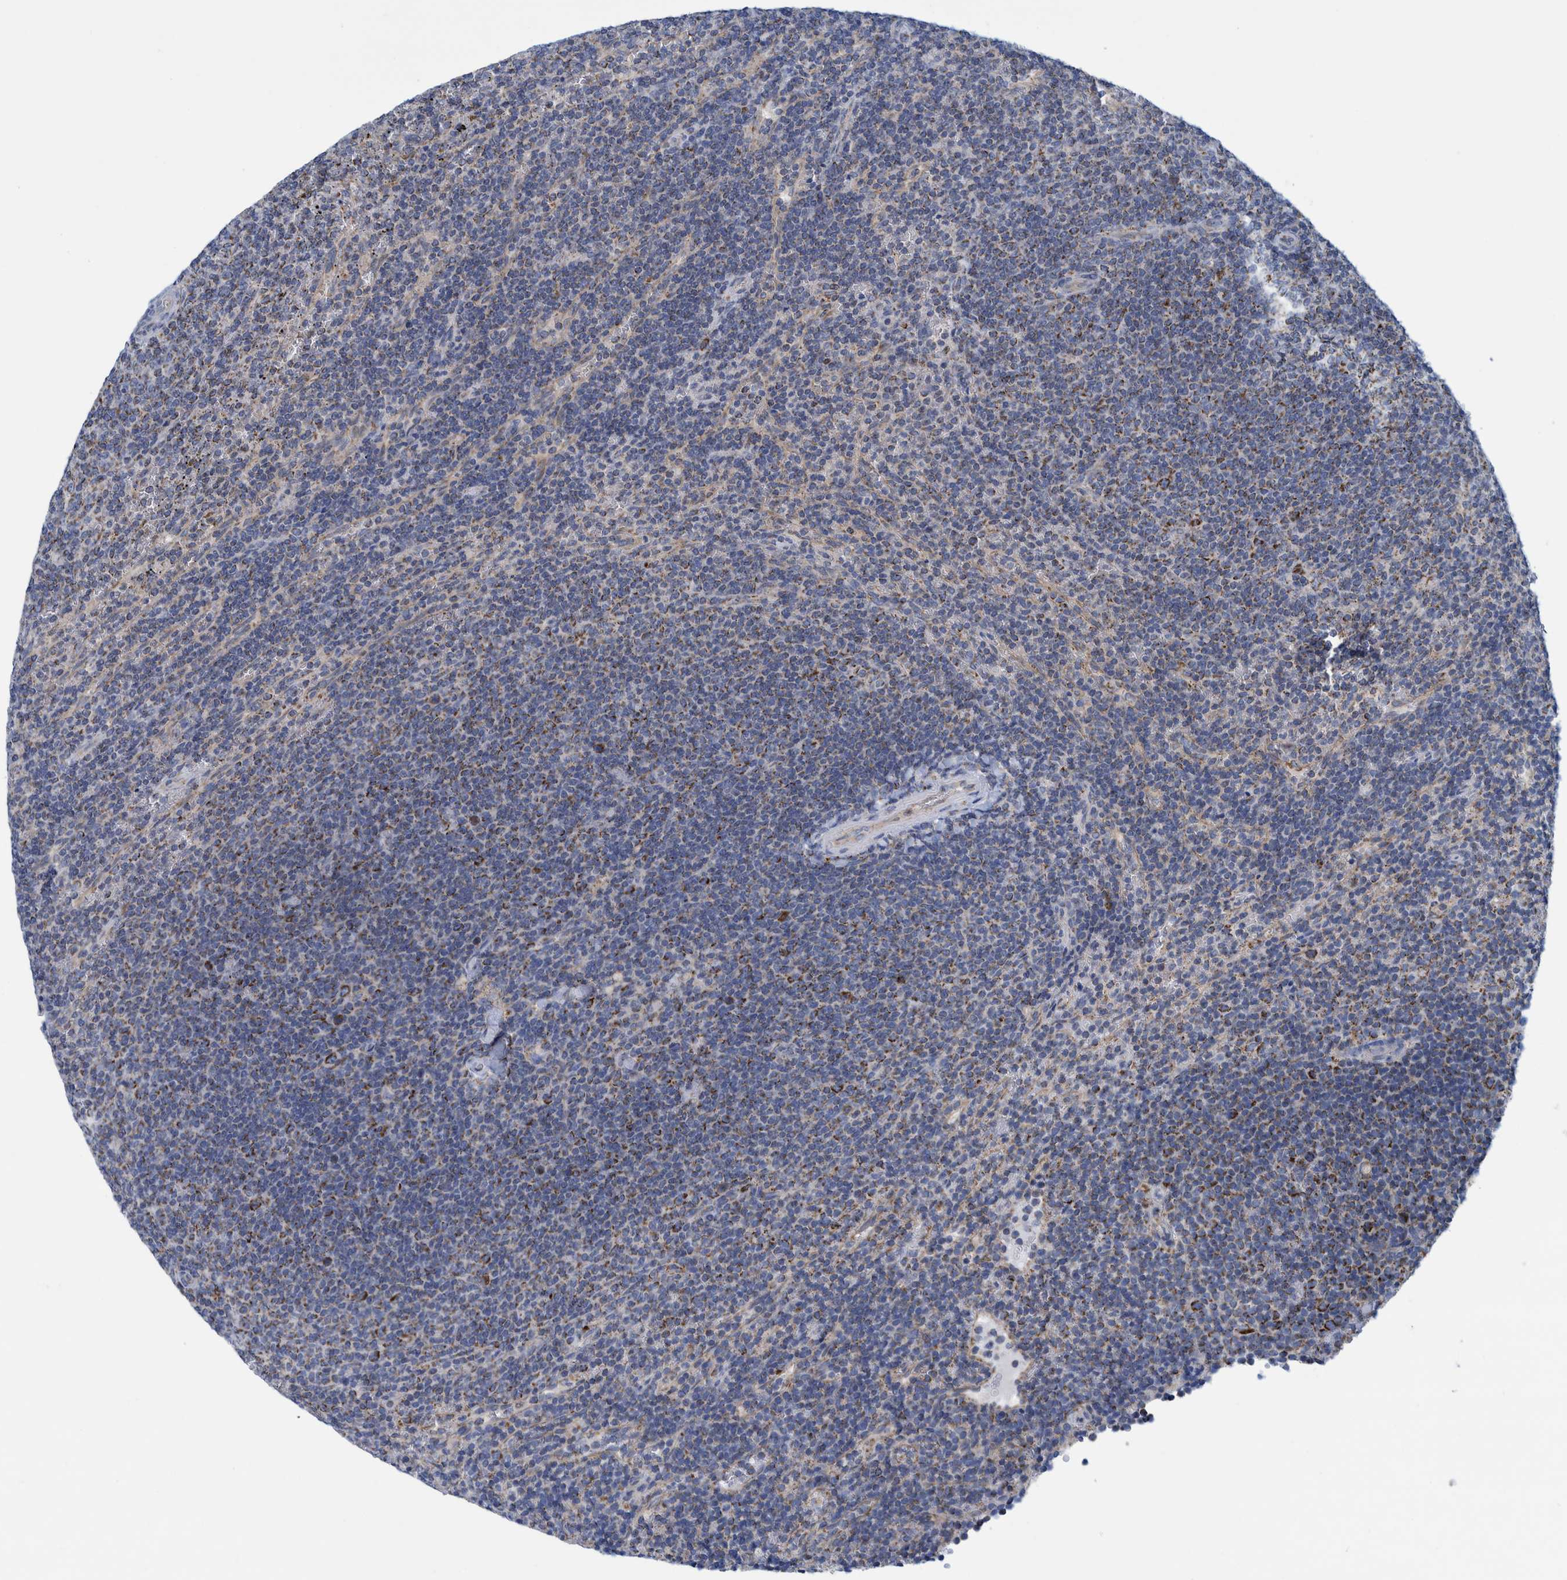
{"staining": {"intensity": "weak", "quantity": "25%-75%", "location": "cytoplasmic/membranous"}, "tissue": "lymphoma", "cell_type": "Tumor cells", "image_type": "cancer", "snomed": [{"axis": "morphology", "description": "Malignant lymphoma, non-Hodgkin's type, Low grade"}, {"axis": "topography", "description": "Spleen"}], "caption": "High-power microscopy captured an immunohistochemistry (IHC) histopathology image of low-grade malignant lymphoma, non-Hodgkin's type, revealing weak cytoplasmic/membranous expression in about 25%-75% of tumor cells. (DAB (3,3'-diaminobenzidine) IHC with brightfield microscopy, high magnification).", "gene": "MRPS7", "patient": {"sex": "female", "age": 50}}